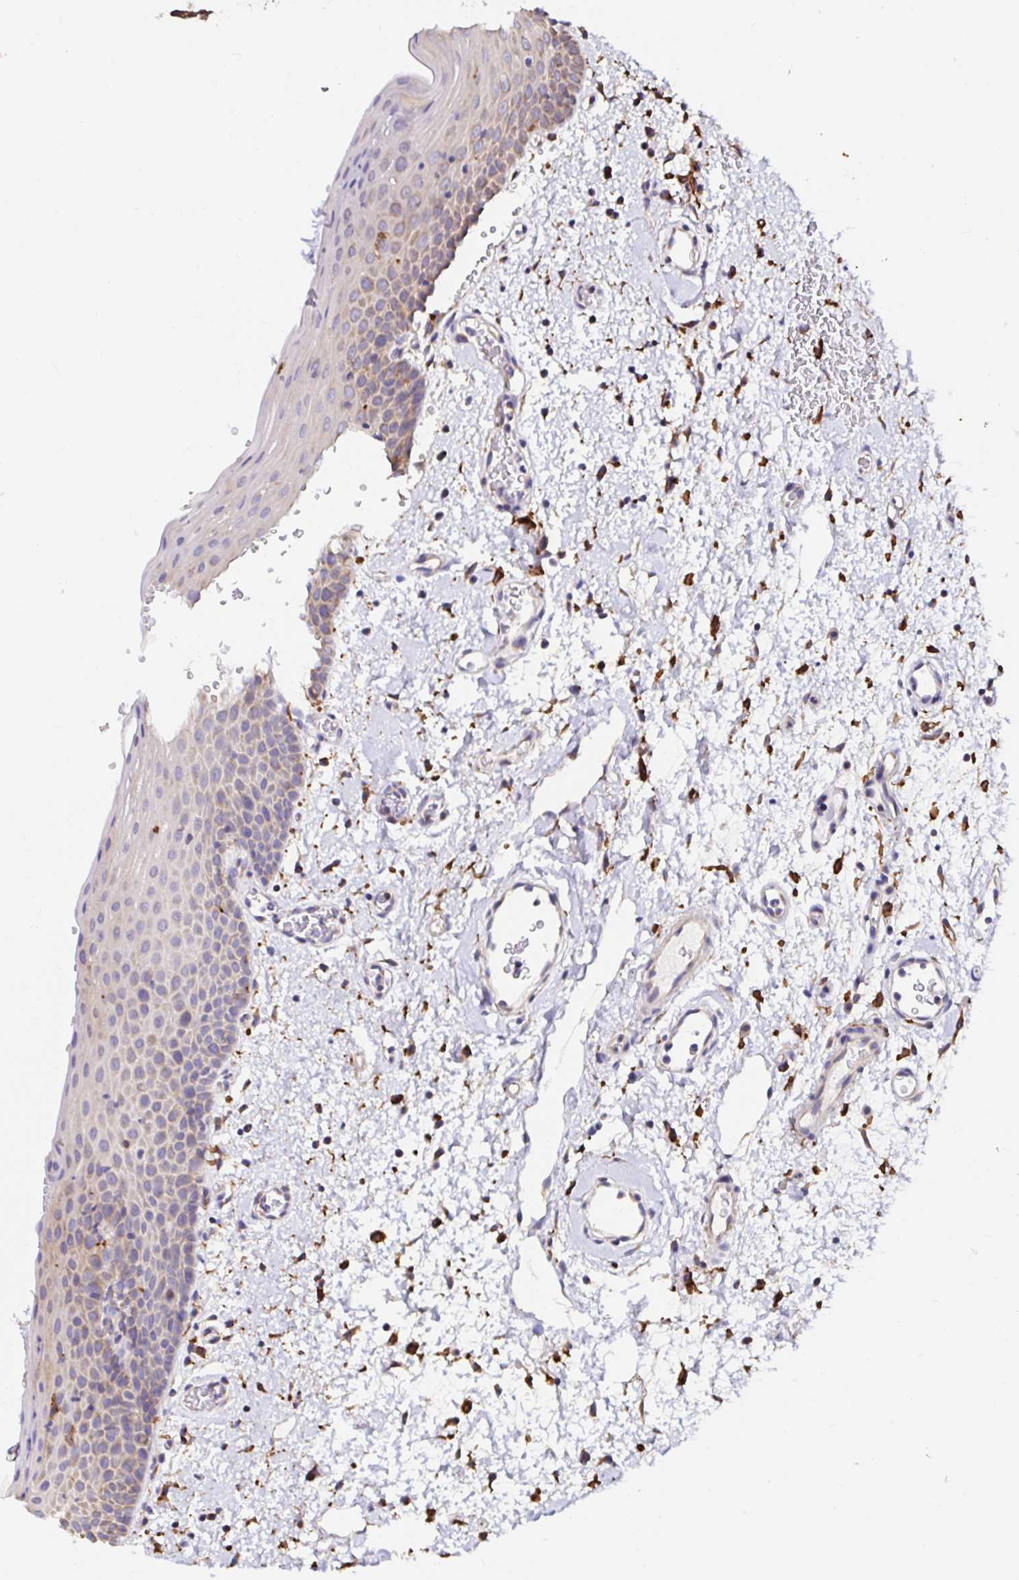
{"staining": {"intensity": "weak", "quantity": "25%-75%", "location": "cytoplasmic/membranous"}, "tissue": "oral mucosa", "cell_type": "Squamous epithelial cells", "image_type": "normal", "snomed": [{"axis": "morphology", "description": "Normal tissue, NOS"}, {"axis": "topography", "description": "Oral tissue"}, {"axis": "topography", "description": "Head-Neck"}], "caption": "Immunohistochemical staining of unremarkable oral mucosa reveals weak cytoplasmic/membranous protein expression in approximately 25%-75% of squamous epithelial cells. (DAB (3,3'-diaminobenzidine) IHC, brown staining for protein, blue staining for nuclei).", "gene": "MSR1", "patient": {"sex": "female", "age": 55}}